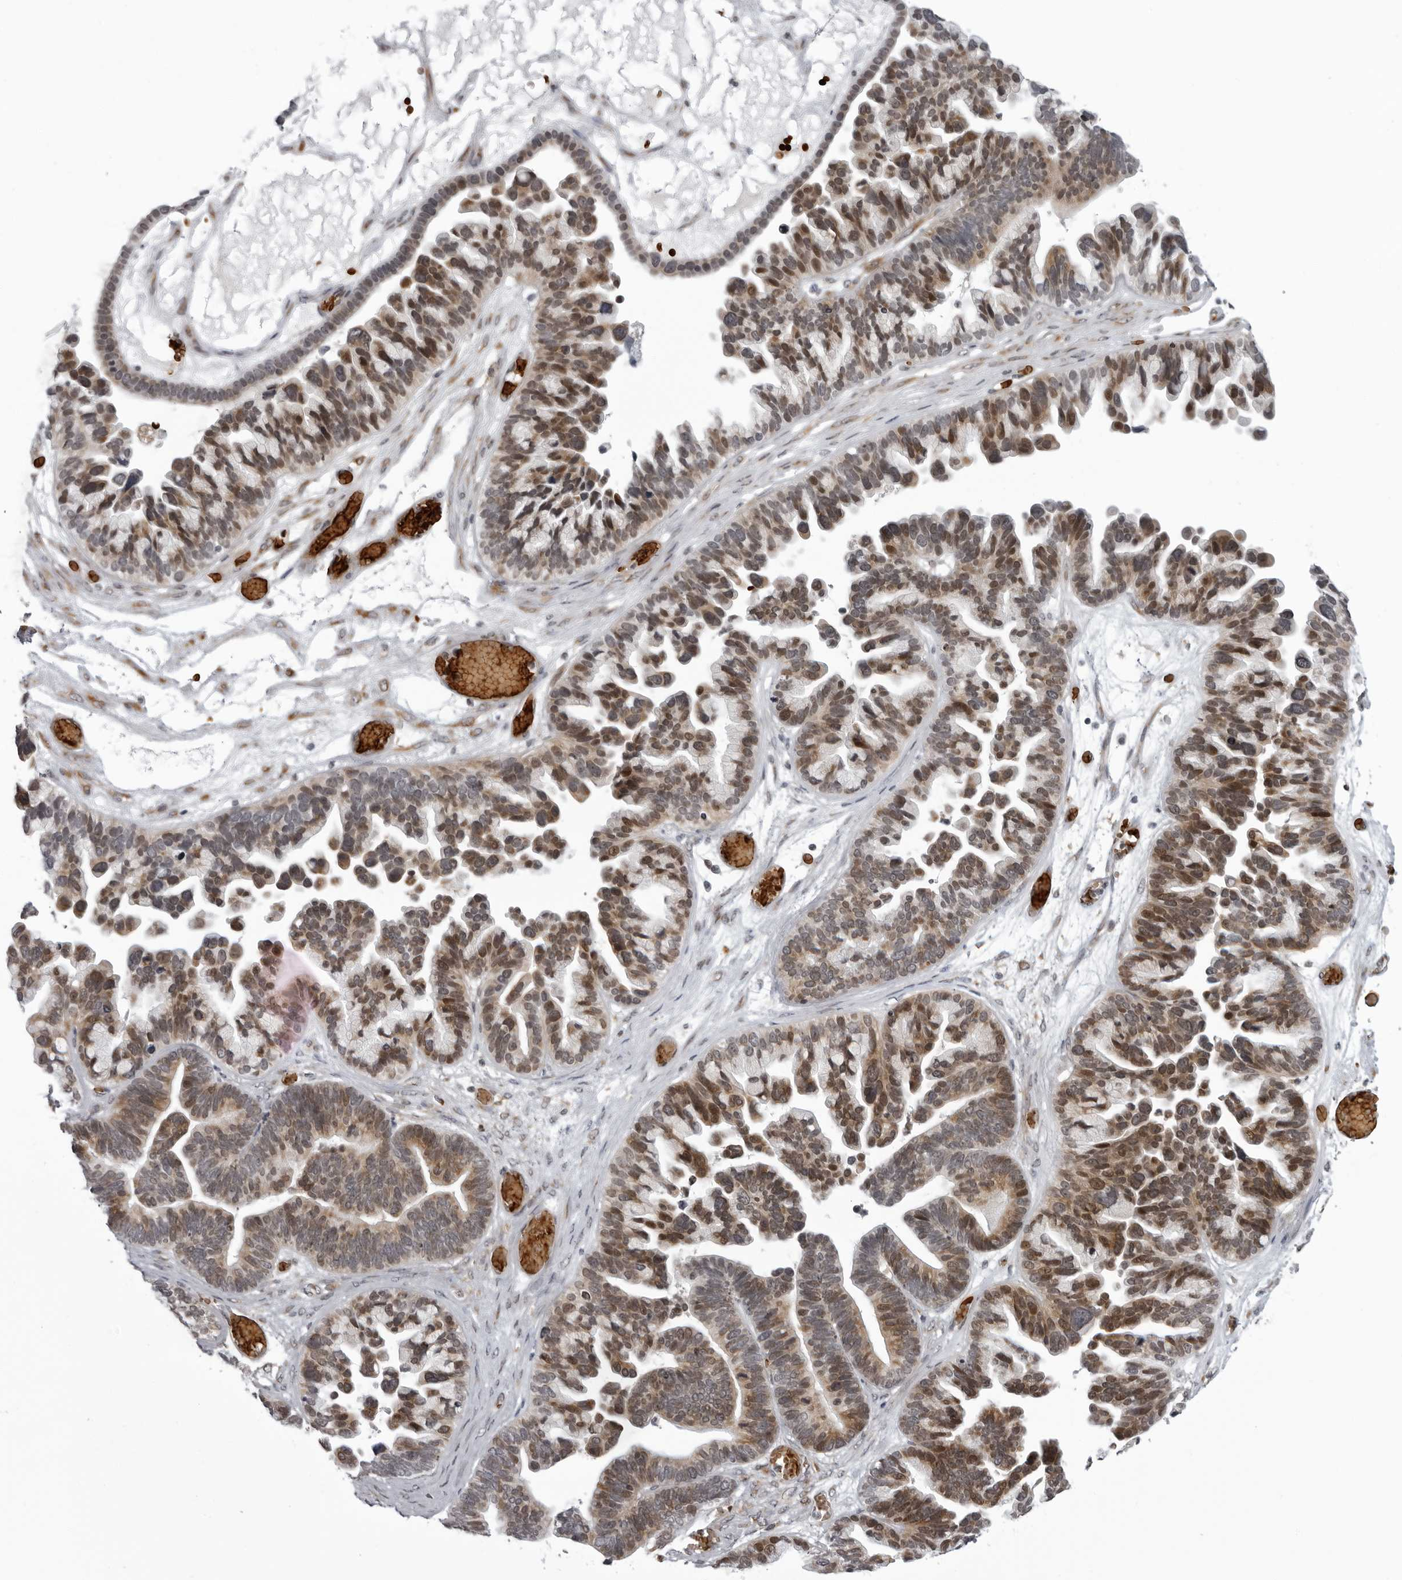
{"staining": {"intensity": "moderate", "quantity": ">75%", "location": "cytoplasmic/membranous,nuclear"}, "tissue": "ovarian cancer", "cell_type": "Tumor cells", "image_type": "cancer", "snomed": [{"axis": "morphology", "description": "Cystadenocarcinoma, serous, NOS"}, {"axis": "topography", "description": "Ovary"}], "caption": "Tumor cells exhibit medium levels of moderate cytoplasmic/membranous and nuclear expression in about >75% of cells in ovarian cancer (serous cystadenocarcinoma).", "gene": "THOP1", "patient": {"sex": "female", "age": 56}}